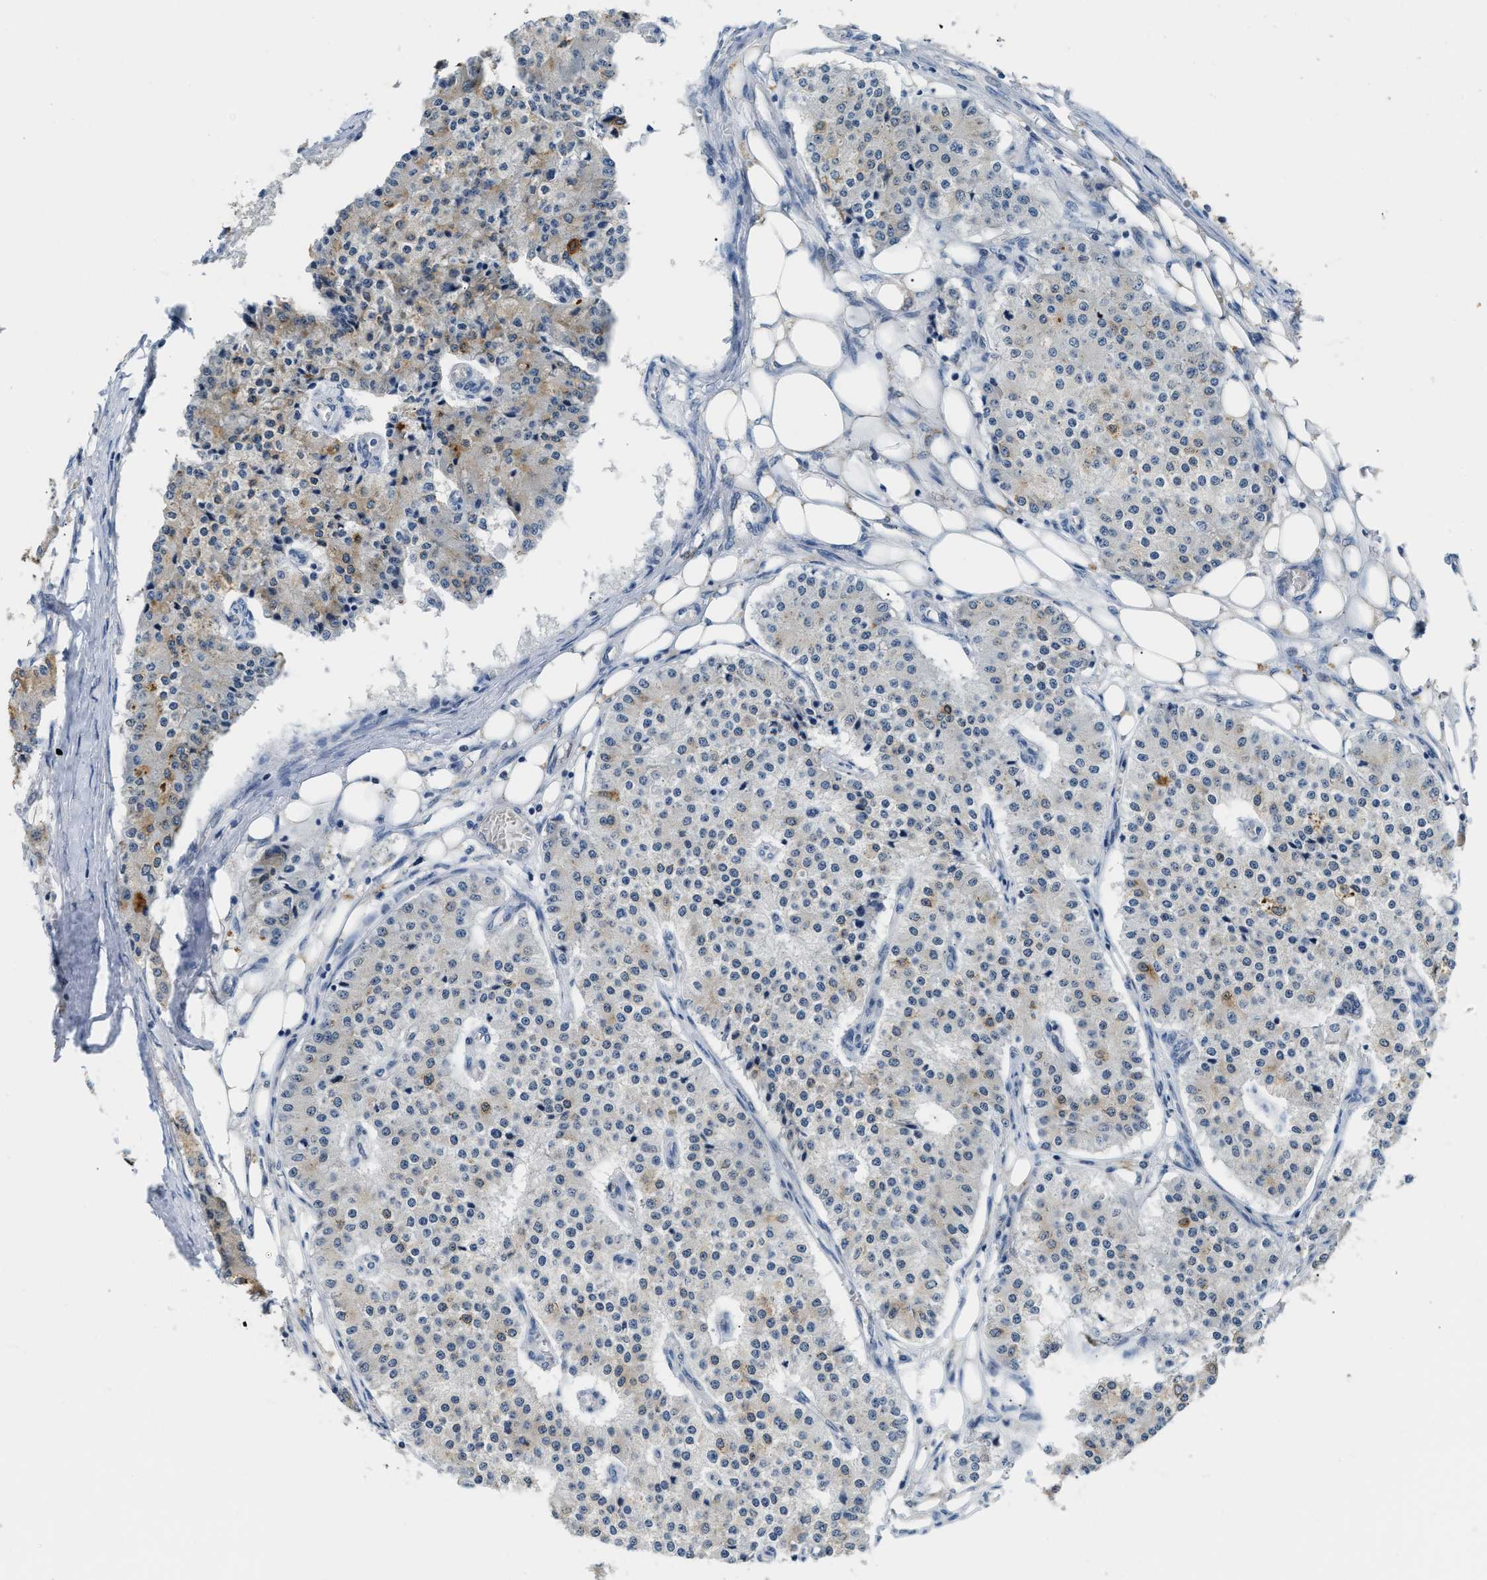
{"staining": {"intensity": "moderate", "quantity": "25%-75%", "location": "cytoplasmic/membranous"}, "tissue": "carcinoid", "cell_type": "Tumor cells", "image_type": "cancer", "snomed": [{"axis": "morphology", "description": "Carcinoid, malignant, NOS"}, {"axis": "topography", "description": "Colon"}], "caption": "Protein analysis of carcinoid tissue displays moderate cytoplasmic/membranous staining in approximately 25%-75% of tumor cells. (IHC, brightfield microscopy, high magnification).", "gene": "CLGN", "patient": {"sex": "female", "age": 52}}